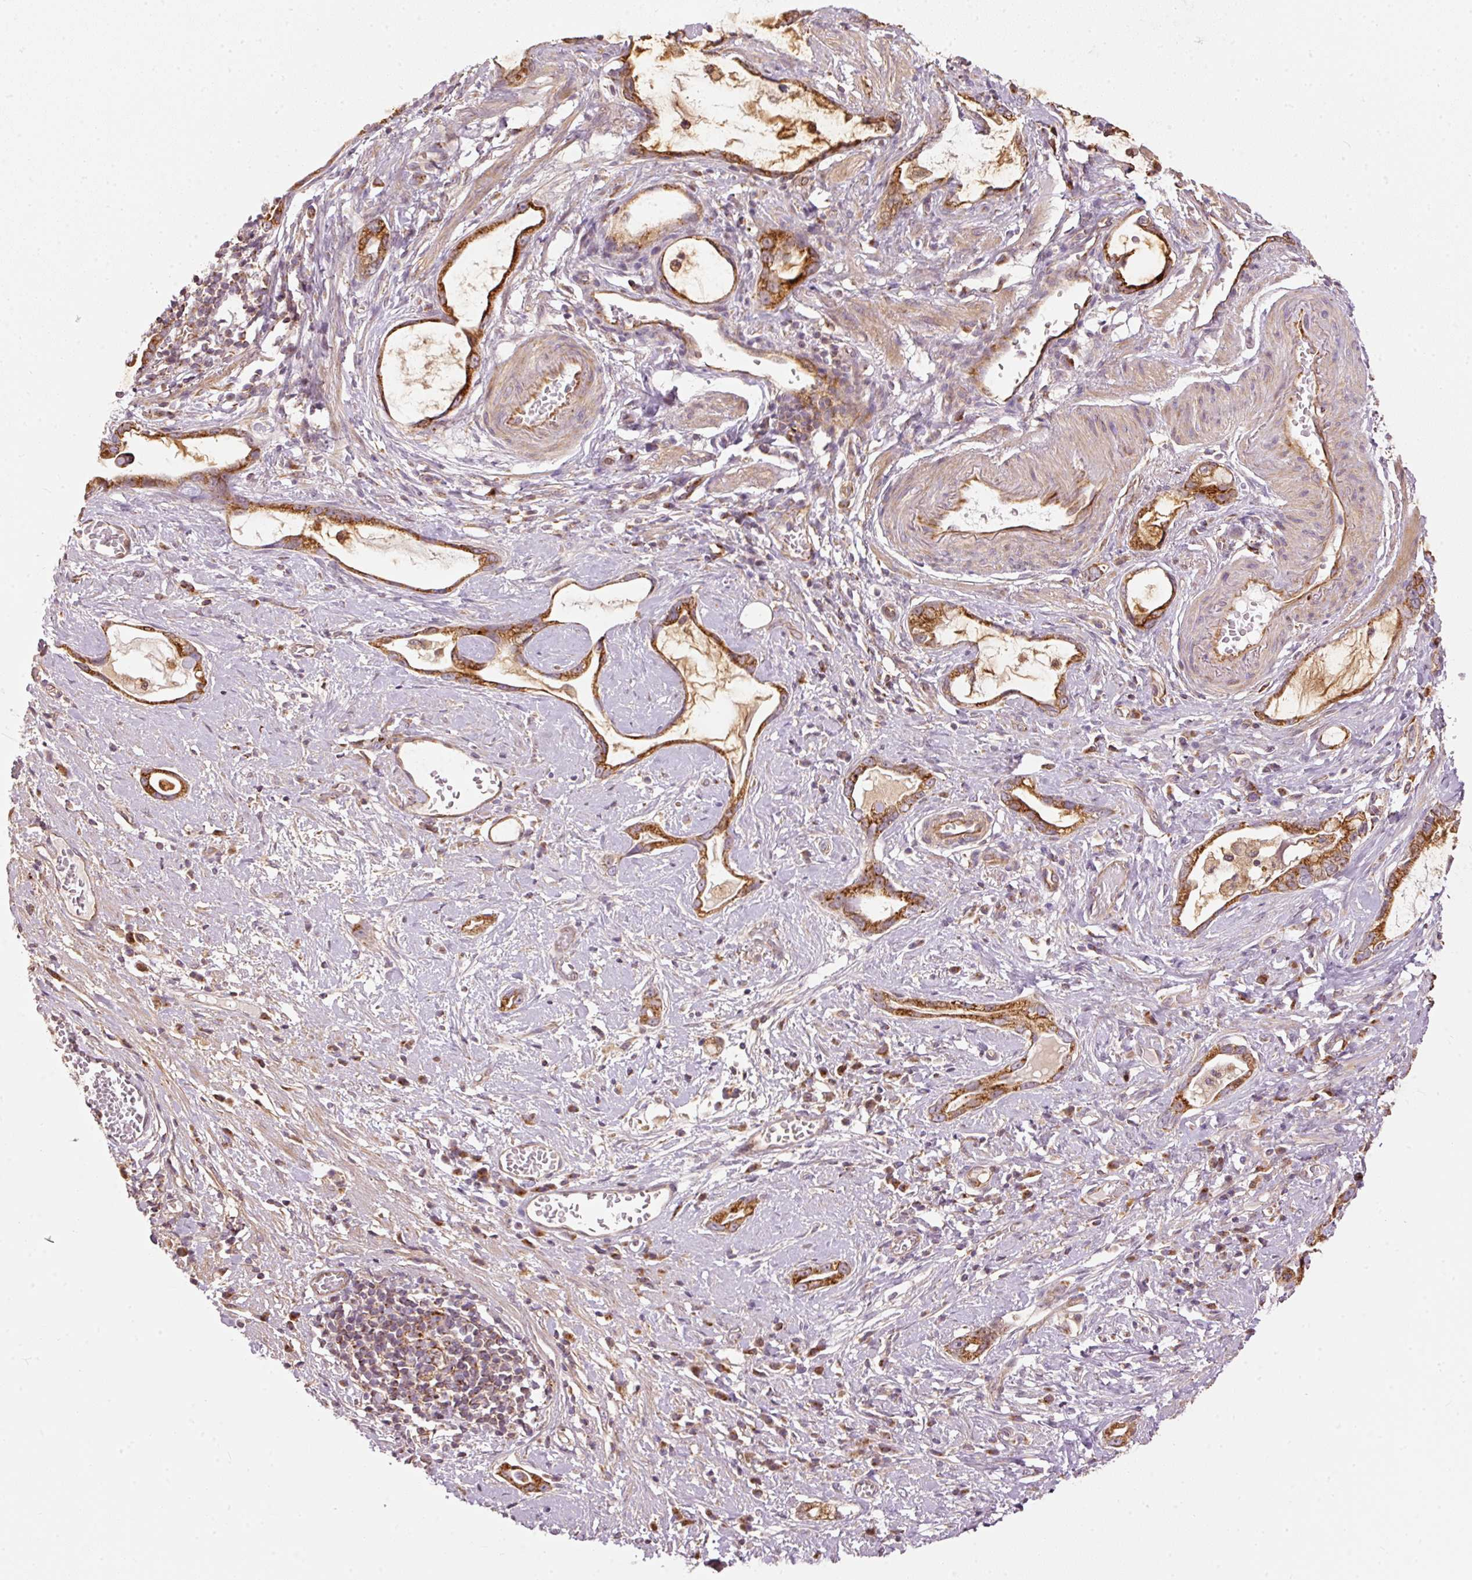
{"staining": {"intensity": "strong", "quantity": ">75%", "location": "cytoplasmic/membranous"}, "tissue": "stomach cancer", "cell_type": "Tumor cells", "image_type": "cancer", "snomed": [{"axis": "morphology", "description": "Adenocarcinoma, NOS"}, {"axis": "topography", "description": "Stomach"}], "caption": "Protein staining by immunohistochemistry demonstrates strong cytoplasmic/membranous positivity in about >75% of tumor cells in stomach cancer.", "gene": "MTHFD1L", "patient": {"sex": "male", "age": 55}}